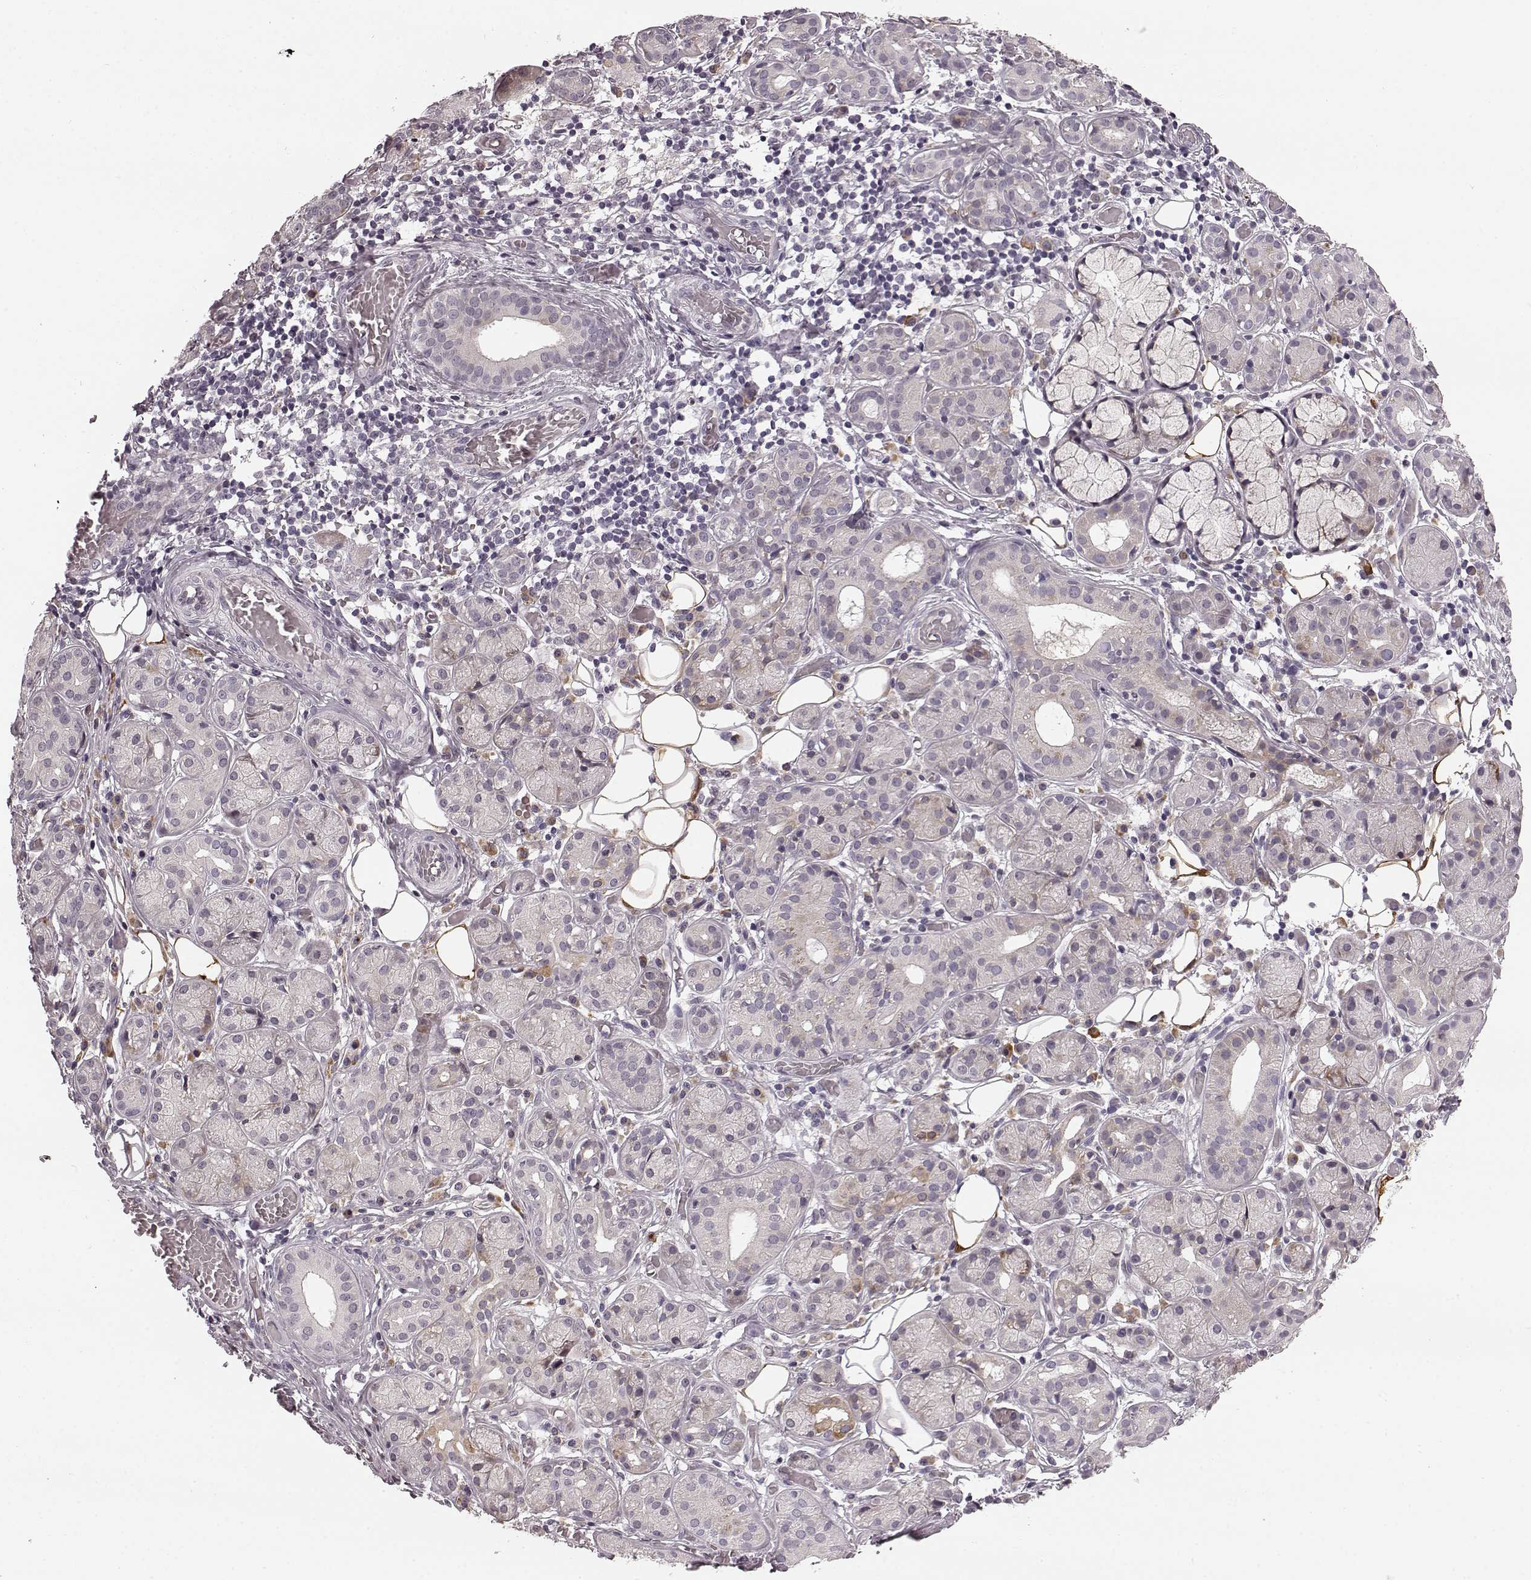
{"staining": {"intensity": "negative", "quantity": "none", "location": "none"}, "tissue": "salivary gland", "cell_type": "Glandular cells", "image_type": "normal", "snomed": [{"axis": "morphology", "description": "Normal tissue, NOS"}, {"axis": "topography", "description": "Salivary gland"}, {"axis": "topography", "description": "Peripheral nerve tissue"}], "caption": "DAB immunohistochemical staining of normal salivary gland shows no significant positivity in glandular cells. (DAB (3,3'-diaminobenzidine) immunohistochemistry (IHC) with hematoxylin counter stain).", "gene": "FAM234B", "patient": {"sex": "male", "age": 71}}